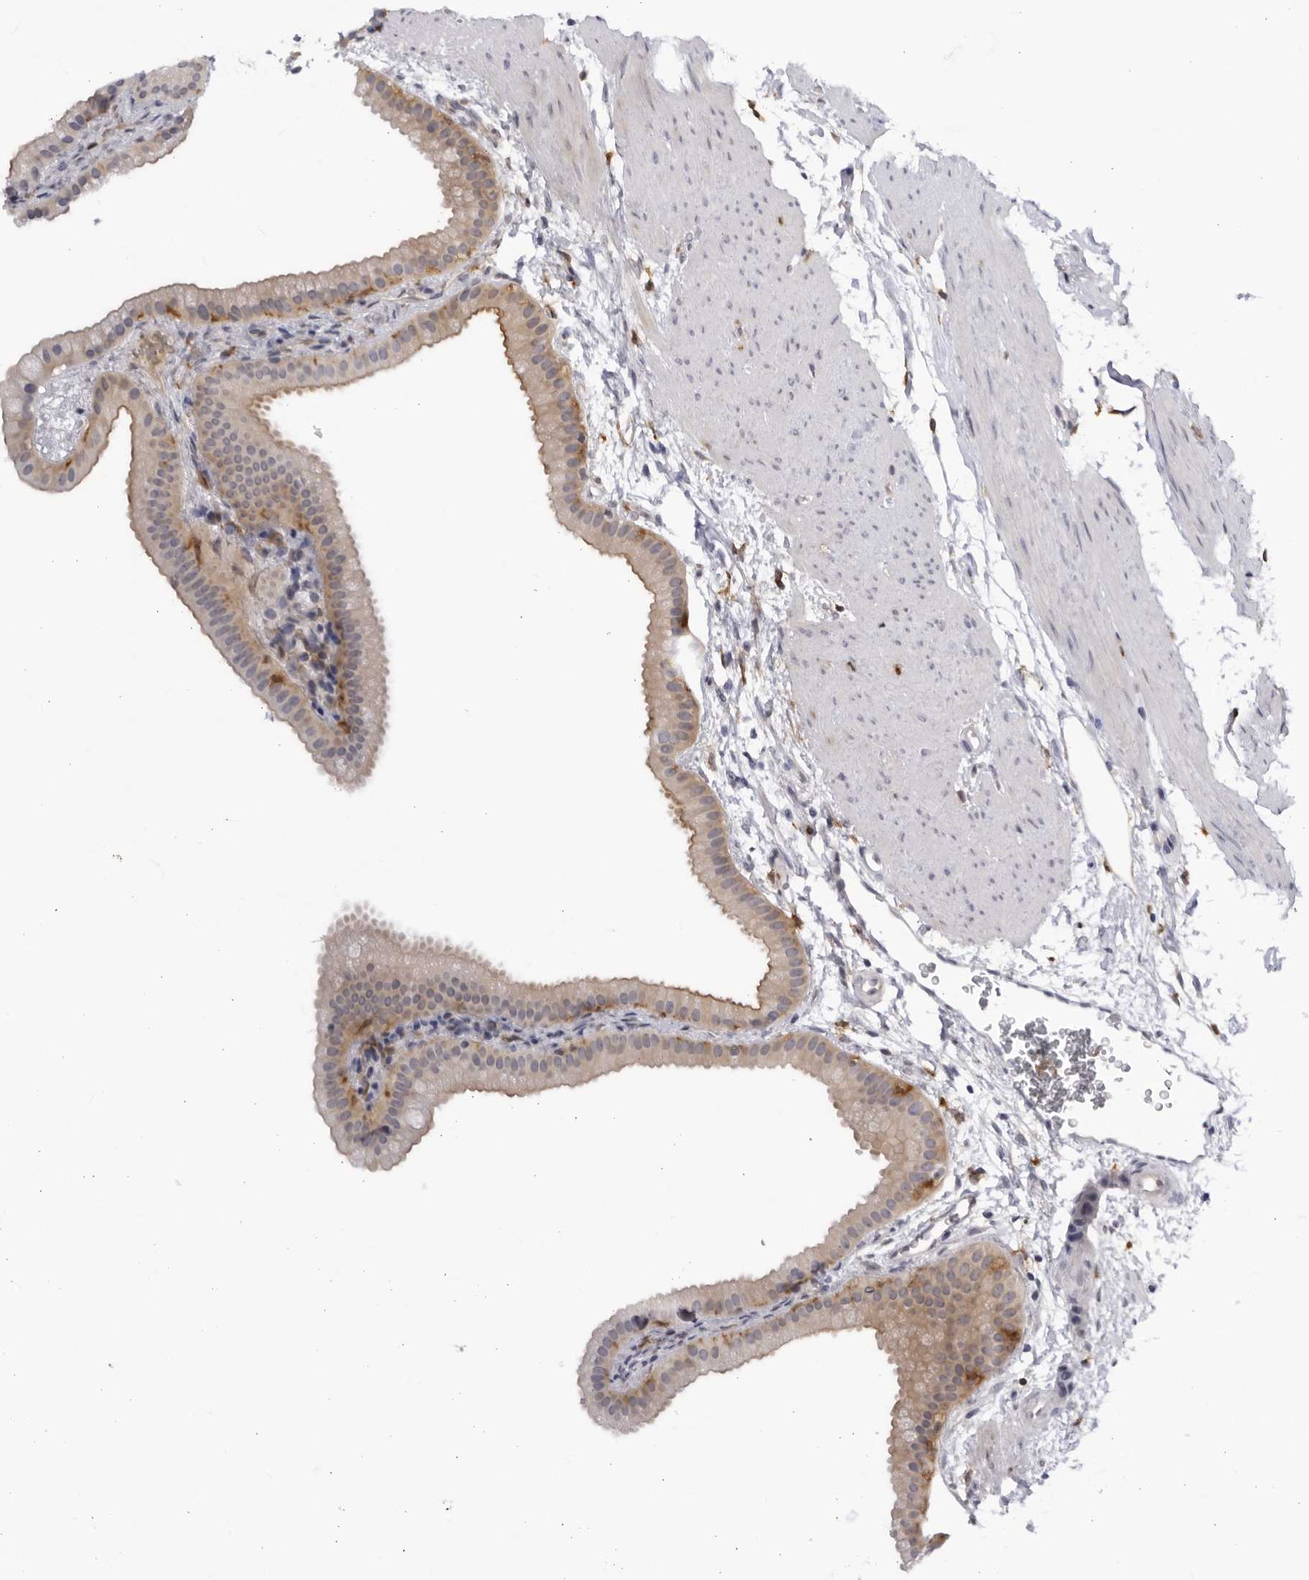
{"staining": {"intensity": "moderate", "quantity": "<25%", "location": "cytoplasmic/membranous"}, "tissue": "gallbladder", "cell_type": "Glandular cells", "image_type": "normal", "snomed": [{"axis": "morphology", "description": "Normal tissue, NOS"}, {"axis": "topography", "description": "Gallbladder"}], "caption": "Moderate cytoplasmic/membranous staining is present in approximately <25% of glandular cells in benign gallbladder.", "gene": "BMP2K", "patient": {"sex": "female", "age": 64}}